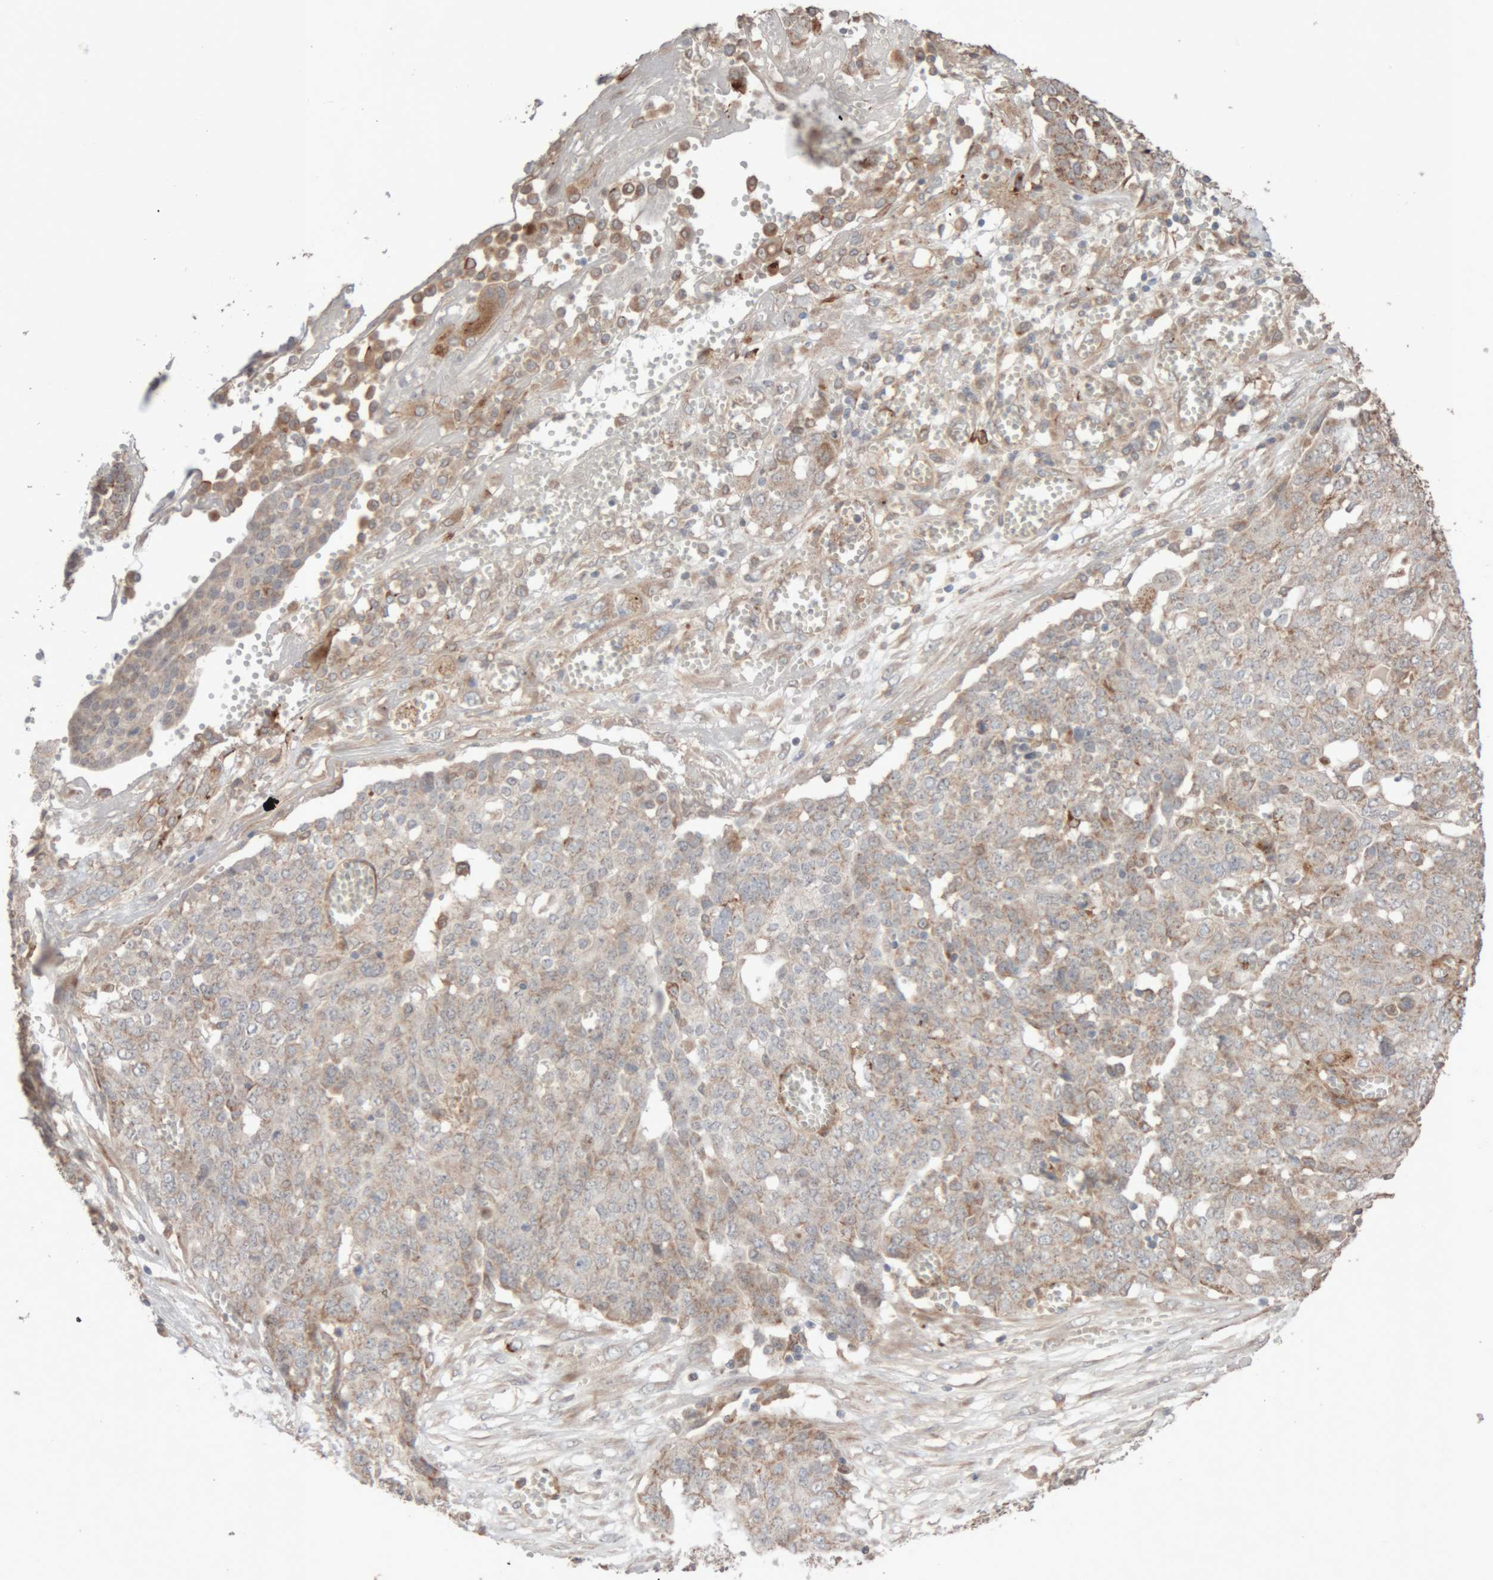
{"staining": {"intensity": "weak", "quantity": "<25%", "location": "cytoplasmic/membranous"}, "tissue": "ovarian cancer", "cell_type": "Tumor cells", "image_type": "cancer", "snomed": [{"axis": "morphology", "description": "Cystadenocarcinoma, serous, NOS"}, {"axis": "topography", "description": "Soft tissue"}, {"axis": "topography", "description": "Ovary"}], "caption": "The histopathology image demonstrates no staining of tumor cells in serous cystadenocarcinoma (ovarian).", "gene": "RAB32", "patient": {"sex": "female", "age": 57}}